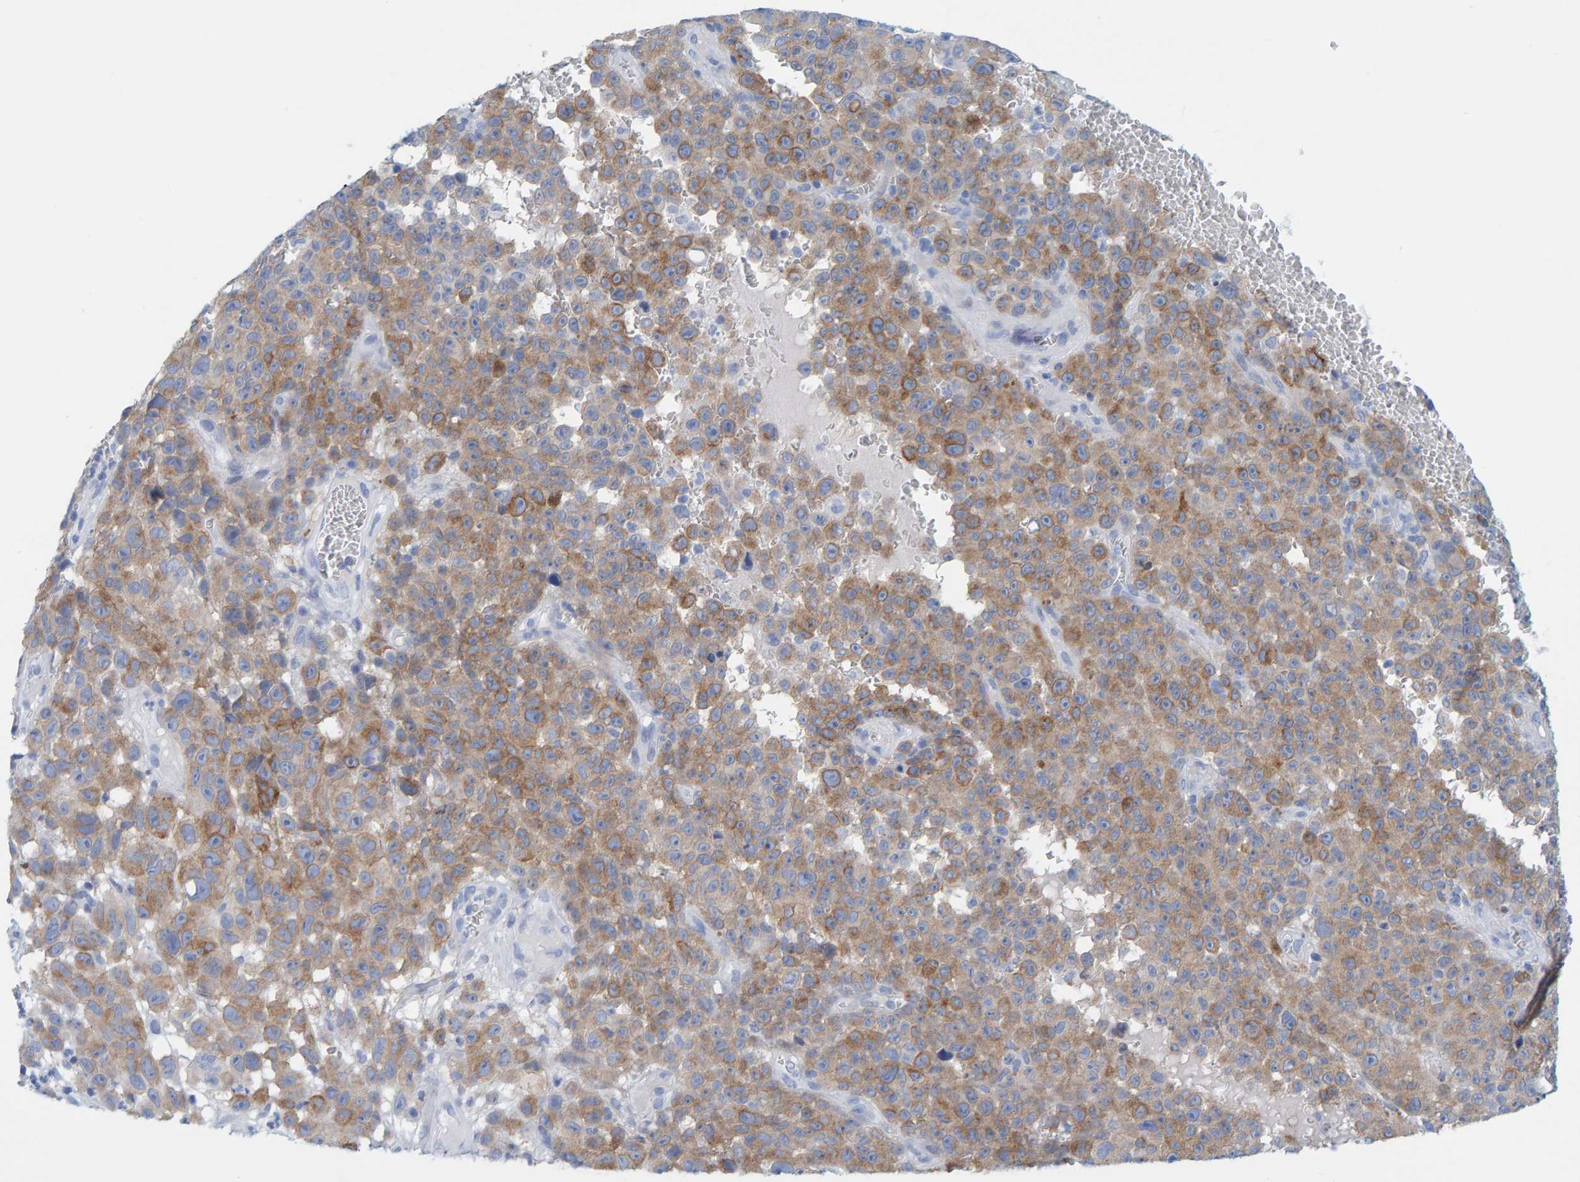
{"staining": {"intensity": "moderate", "quantity": ">75%", "location": "cytoplasmic/membranous"}, "tissue": "melanoma", "cell_type": "Tumor cells", "image_type": "cancer", "snomed": [{"axis": "morphology", "description": "Malignant melanoma, NOS"}, {"axis": "topography", "description": "Skin"}], "caption": "Immunohistochemical staining of human malignant melanoma shows medium levels of moderate cytoplasmic/membranous protein expression in about >75% of tumor cells. (DAB (3,3'-diaminobenzidine) = brown stain, brightfield microscopy at high magnification).", "gene": "KLHL11", "patient": {"sex": "female", "age": 82}}